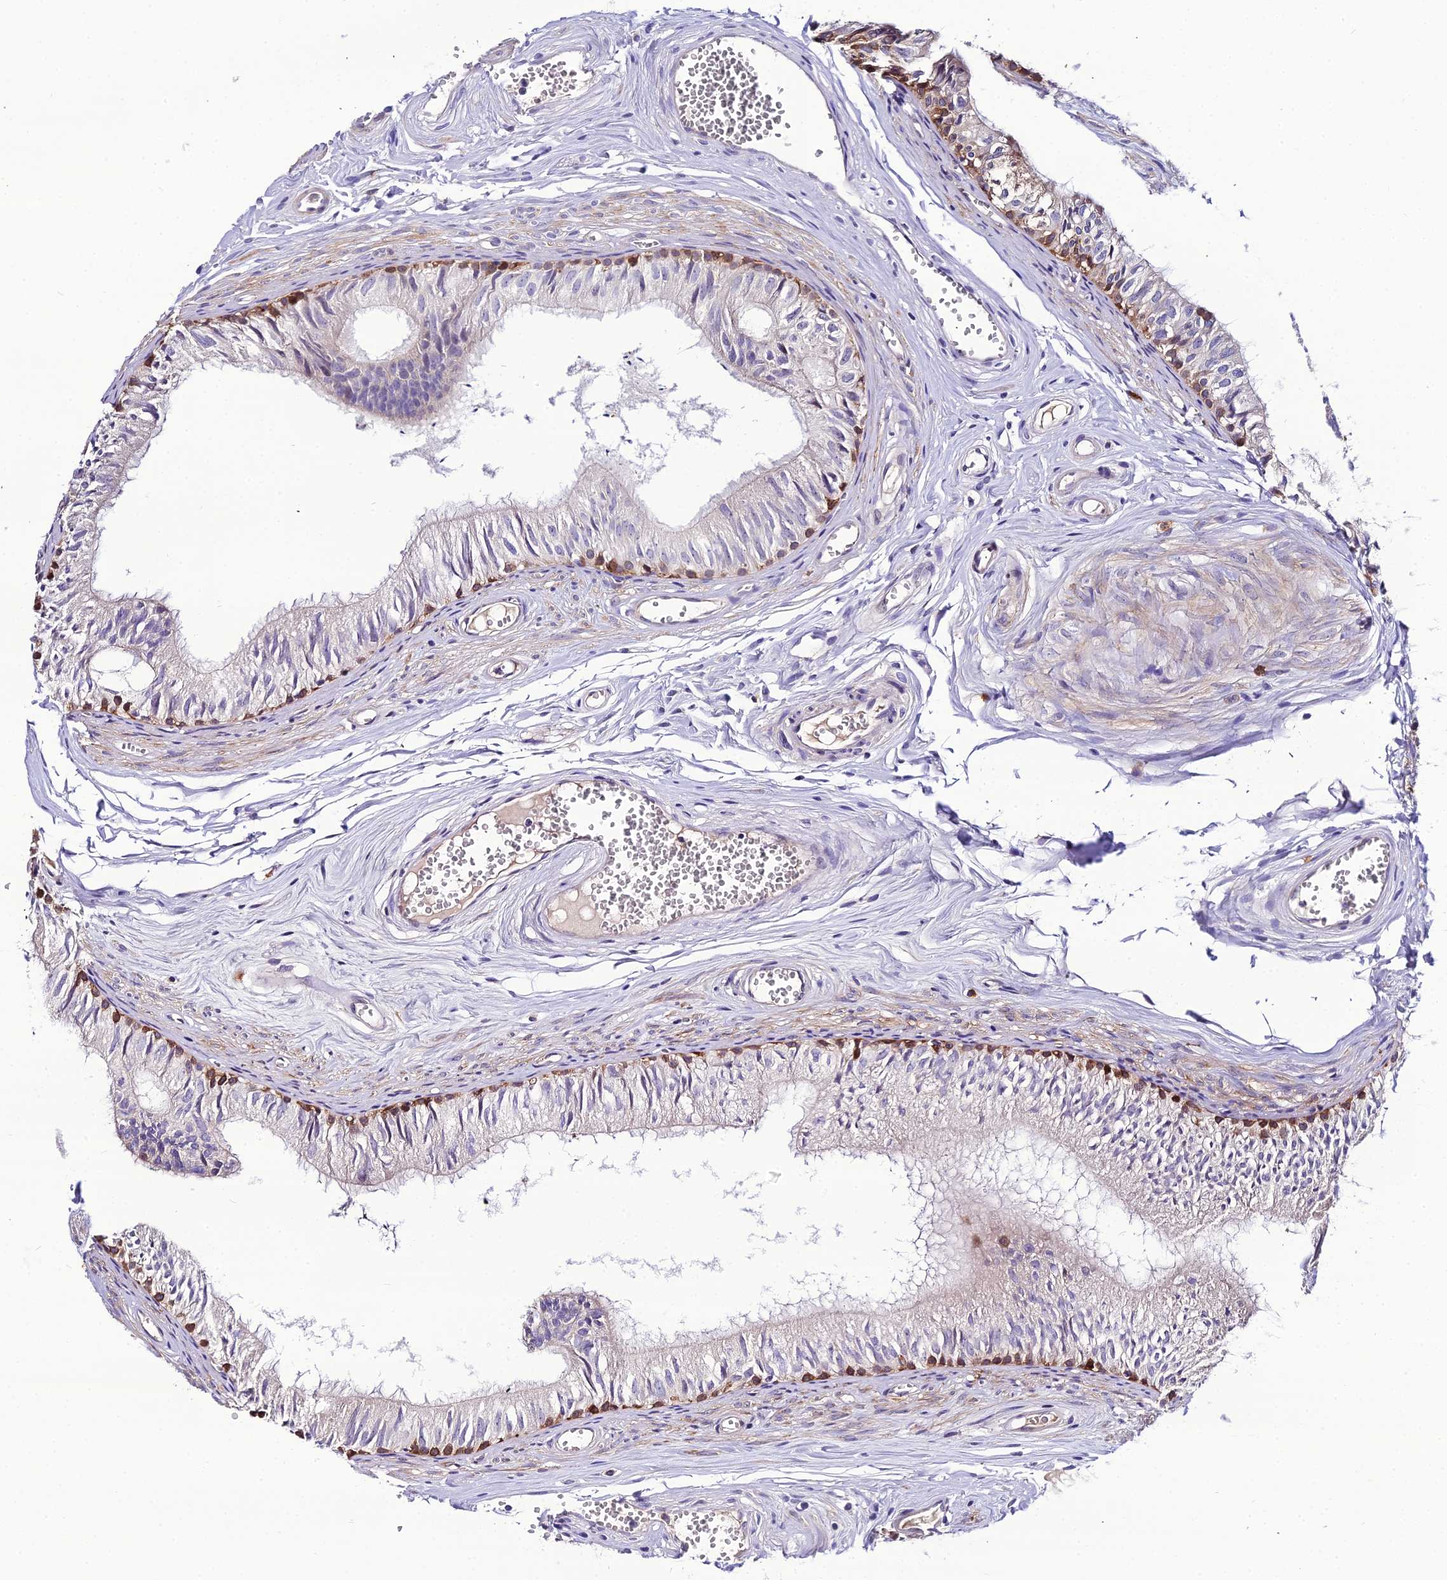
{"staining": {"intensity": "moderate", "quantity": "25%-75%", "location": "cytoplasmic/membranous"}, "tissue": "epididymis", "cell_type": "Glandular cells", "image_type": "normal", "snomed": [{"axis": "morphology", "description": "Normal tissue, NOS"}, {"axis": "topography", "description": "Epididymis"}], "caption": "Protein staining reveals moderate cytoplasmic/membranous positivity in approximately 25%-75% of glandular cells in unremarkable epididymis.", "gene": "MB21D2", "patient": {"sex": "male", "age": 36}}